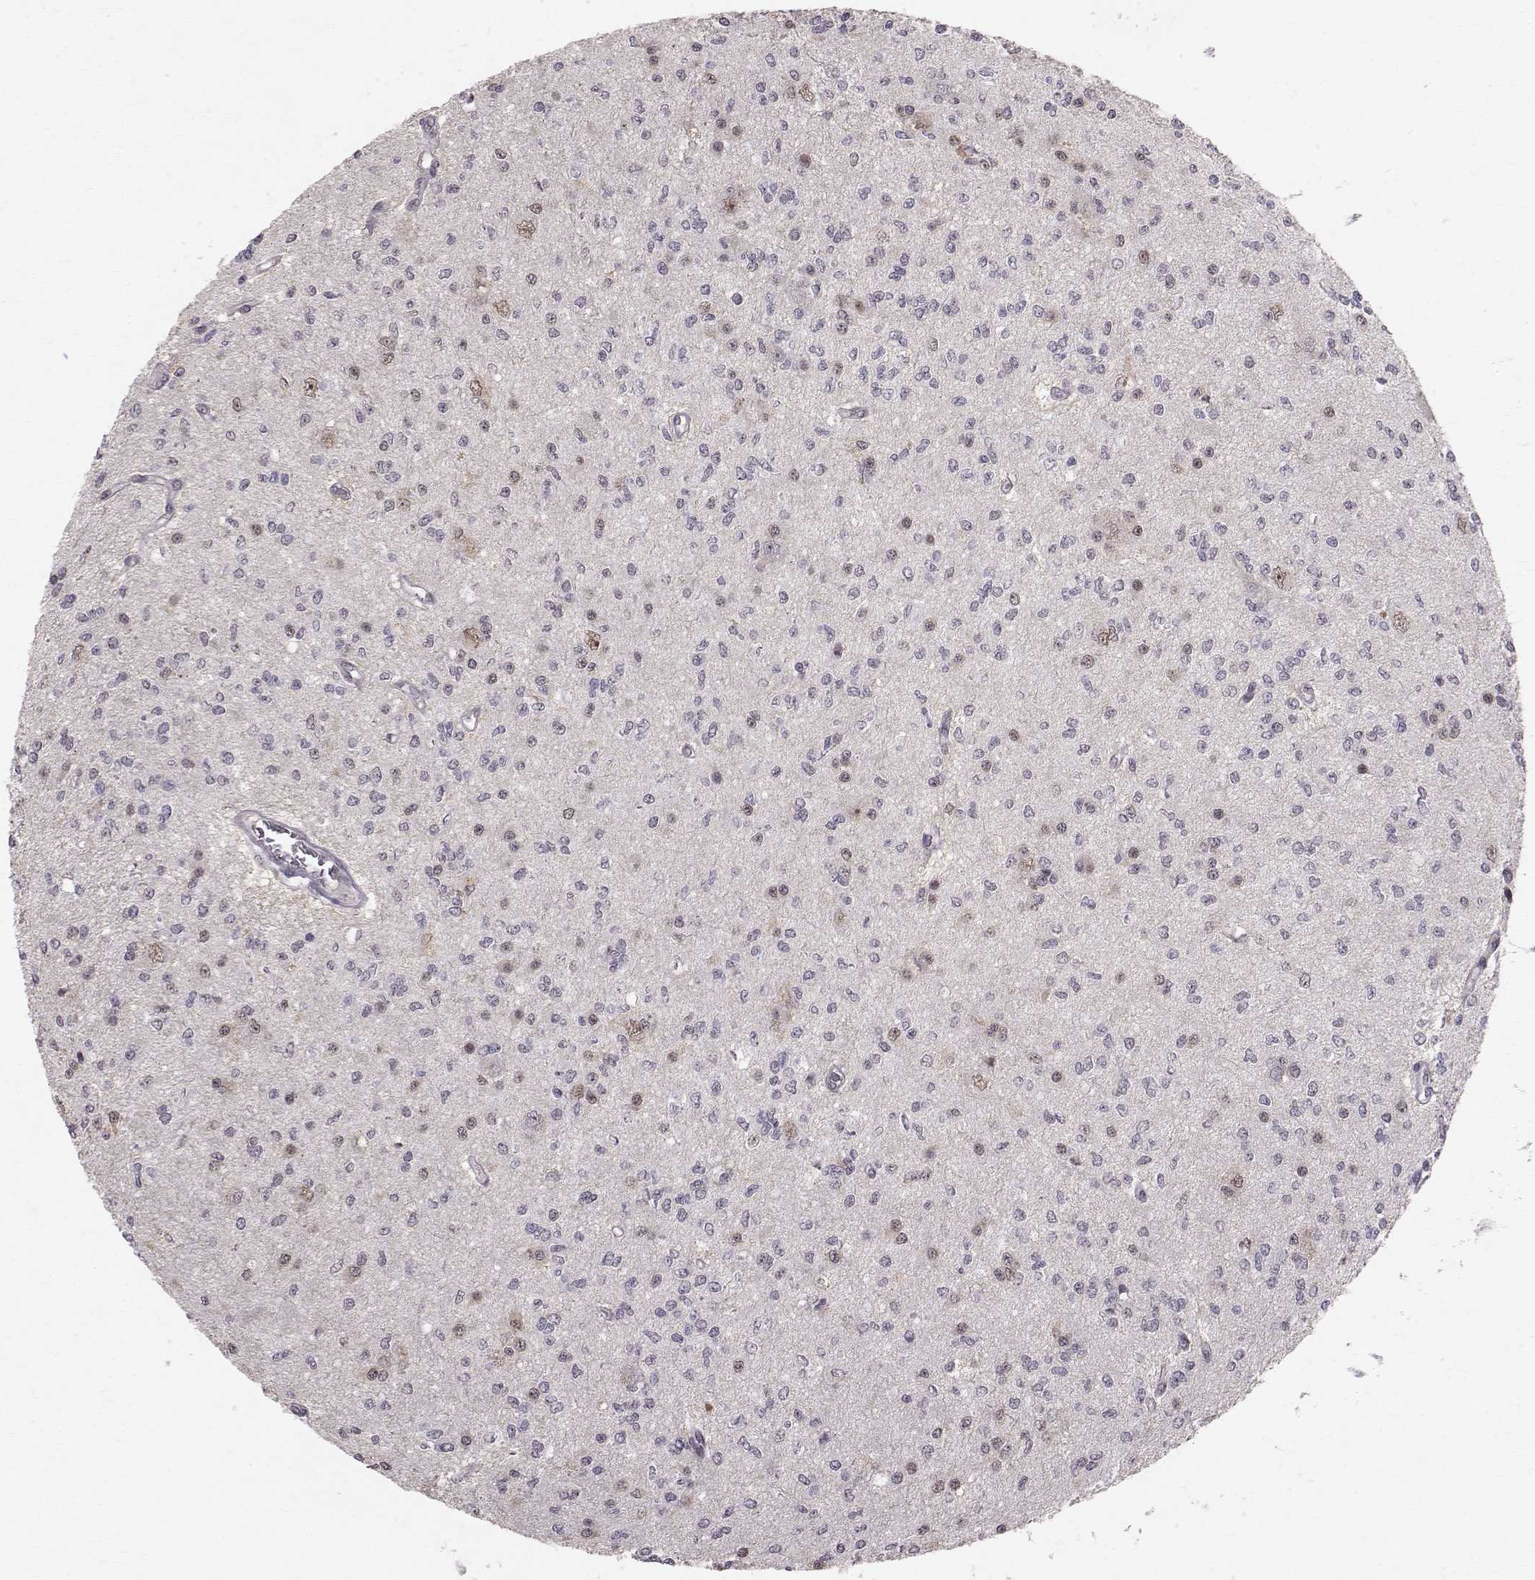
{"staining": {"intensity": "negative", "quantity": "none", "location": "none"}, "tissue": "glioma", "cell_type": "Tumor cells", "image_type": "cancer", "snomed": [{"axis": "morphology", "description": "Glioma, malignant, Low grade"}, {"axis": "topography", "description": "Brain"}], "caption": "IHC image of neoplastic tissue: human glioma stained with DAB (3,3'-diaminobenzidine) reveals no significant protein staining in tumor cells.", "gene": "RPP38", "patient": {"sex": "male", "age": 67}}